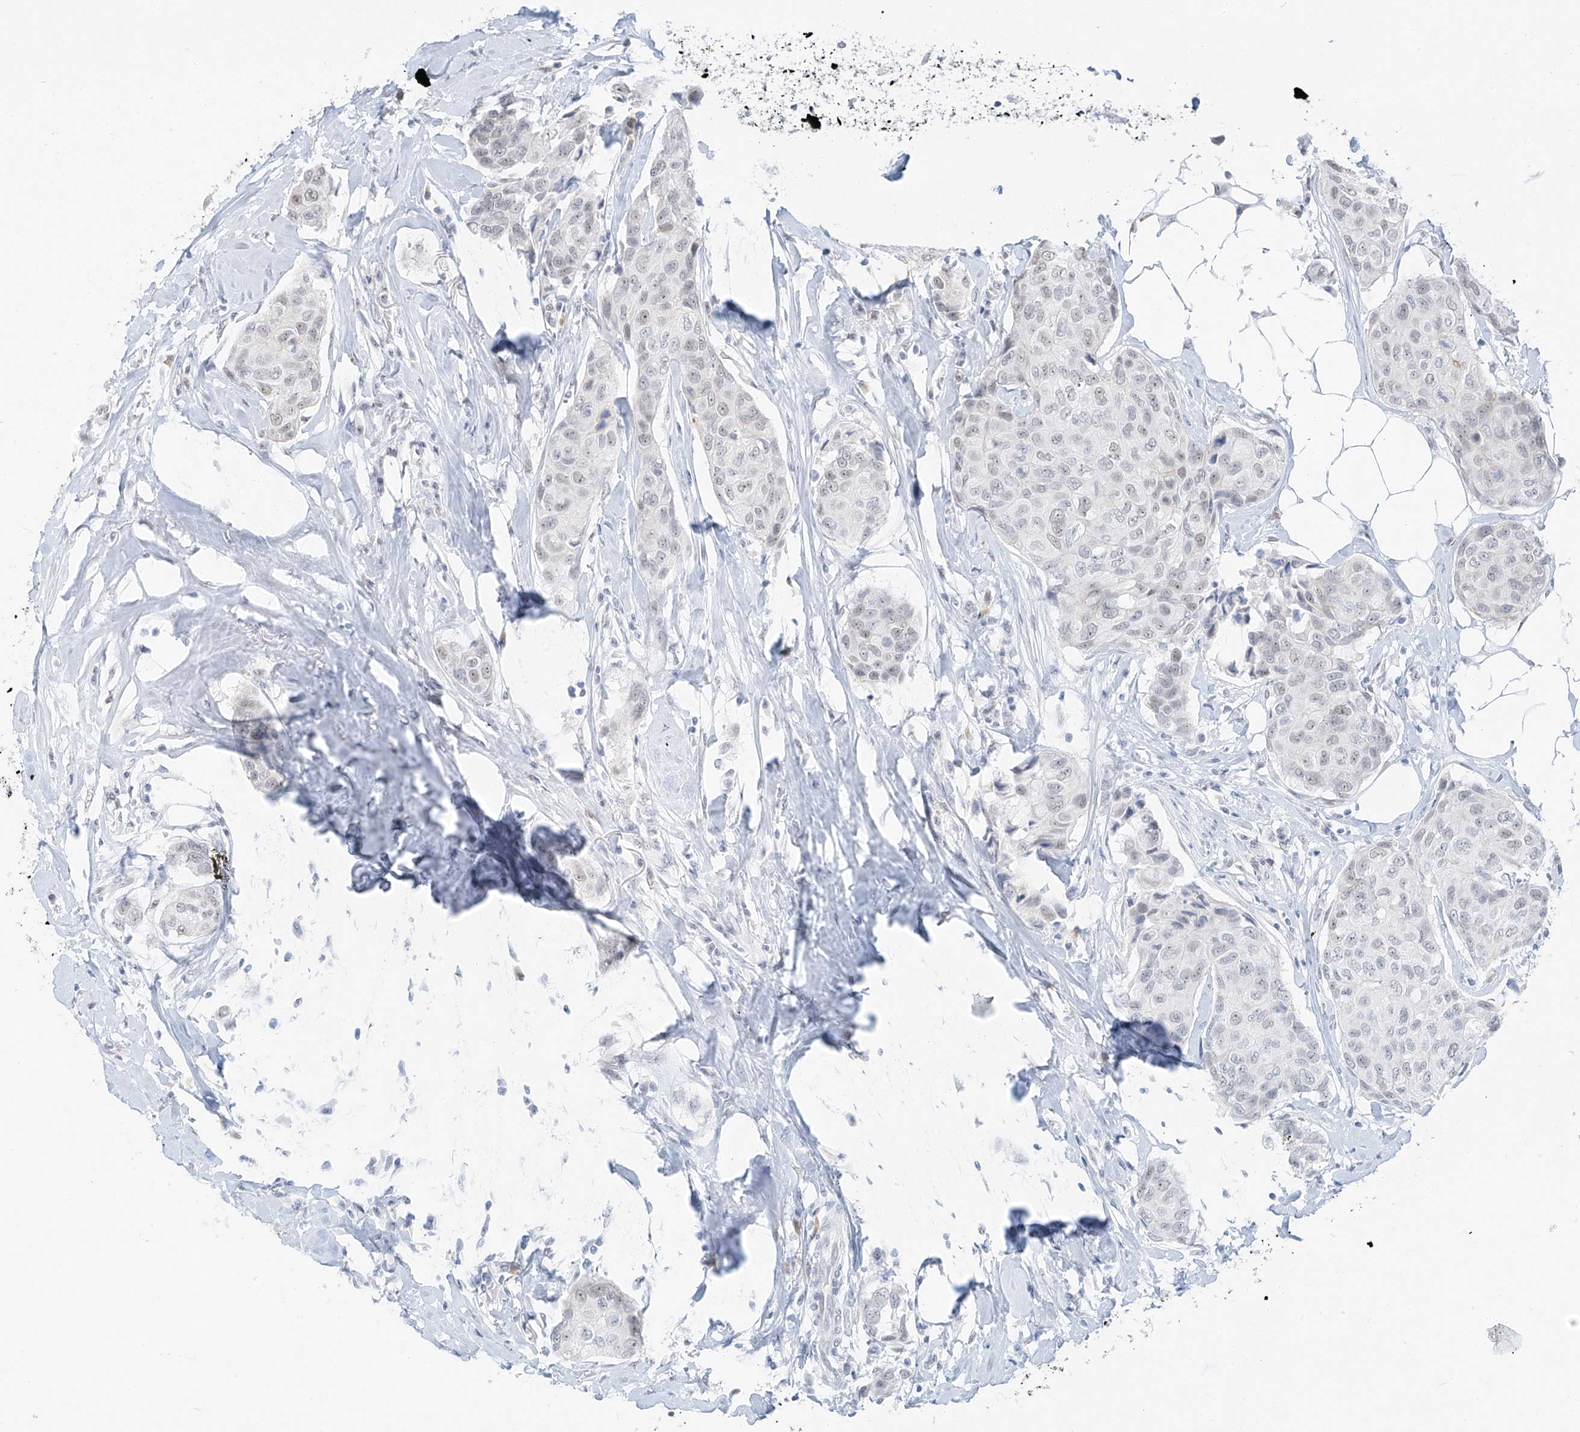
{"staining": {"intensity": "negative", "quantity": "none", "location": "none"}, "tissue": "breast cancer", "cell_type": "Tumor cells", "image_type": "cancer", "snomed": [{"axis": "morphology", "description": "Duct carcinoma"}, {"axis": "topography", "description": "Breast"}], "caption": "Protein analysis of breast cancer (intraductal carcinoma) exhibits no significant positivity in tumor cells.", "gene": "PGC", "patient": {"sex": "female", "age": 80}}